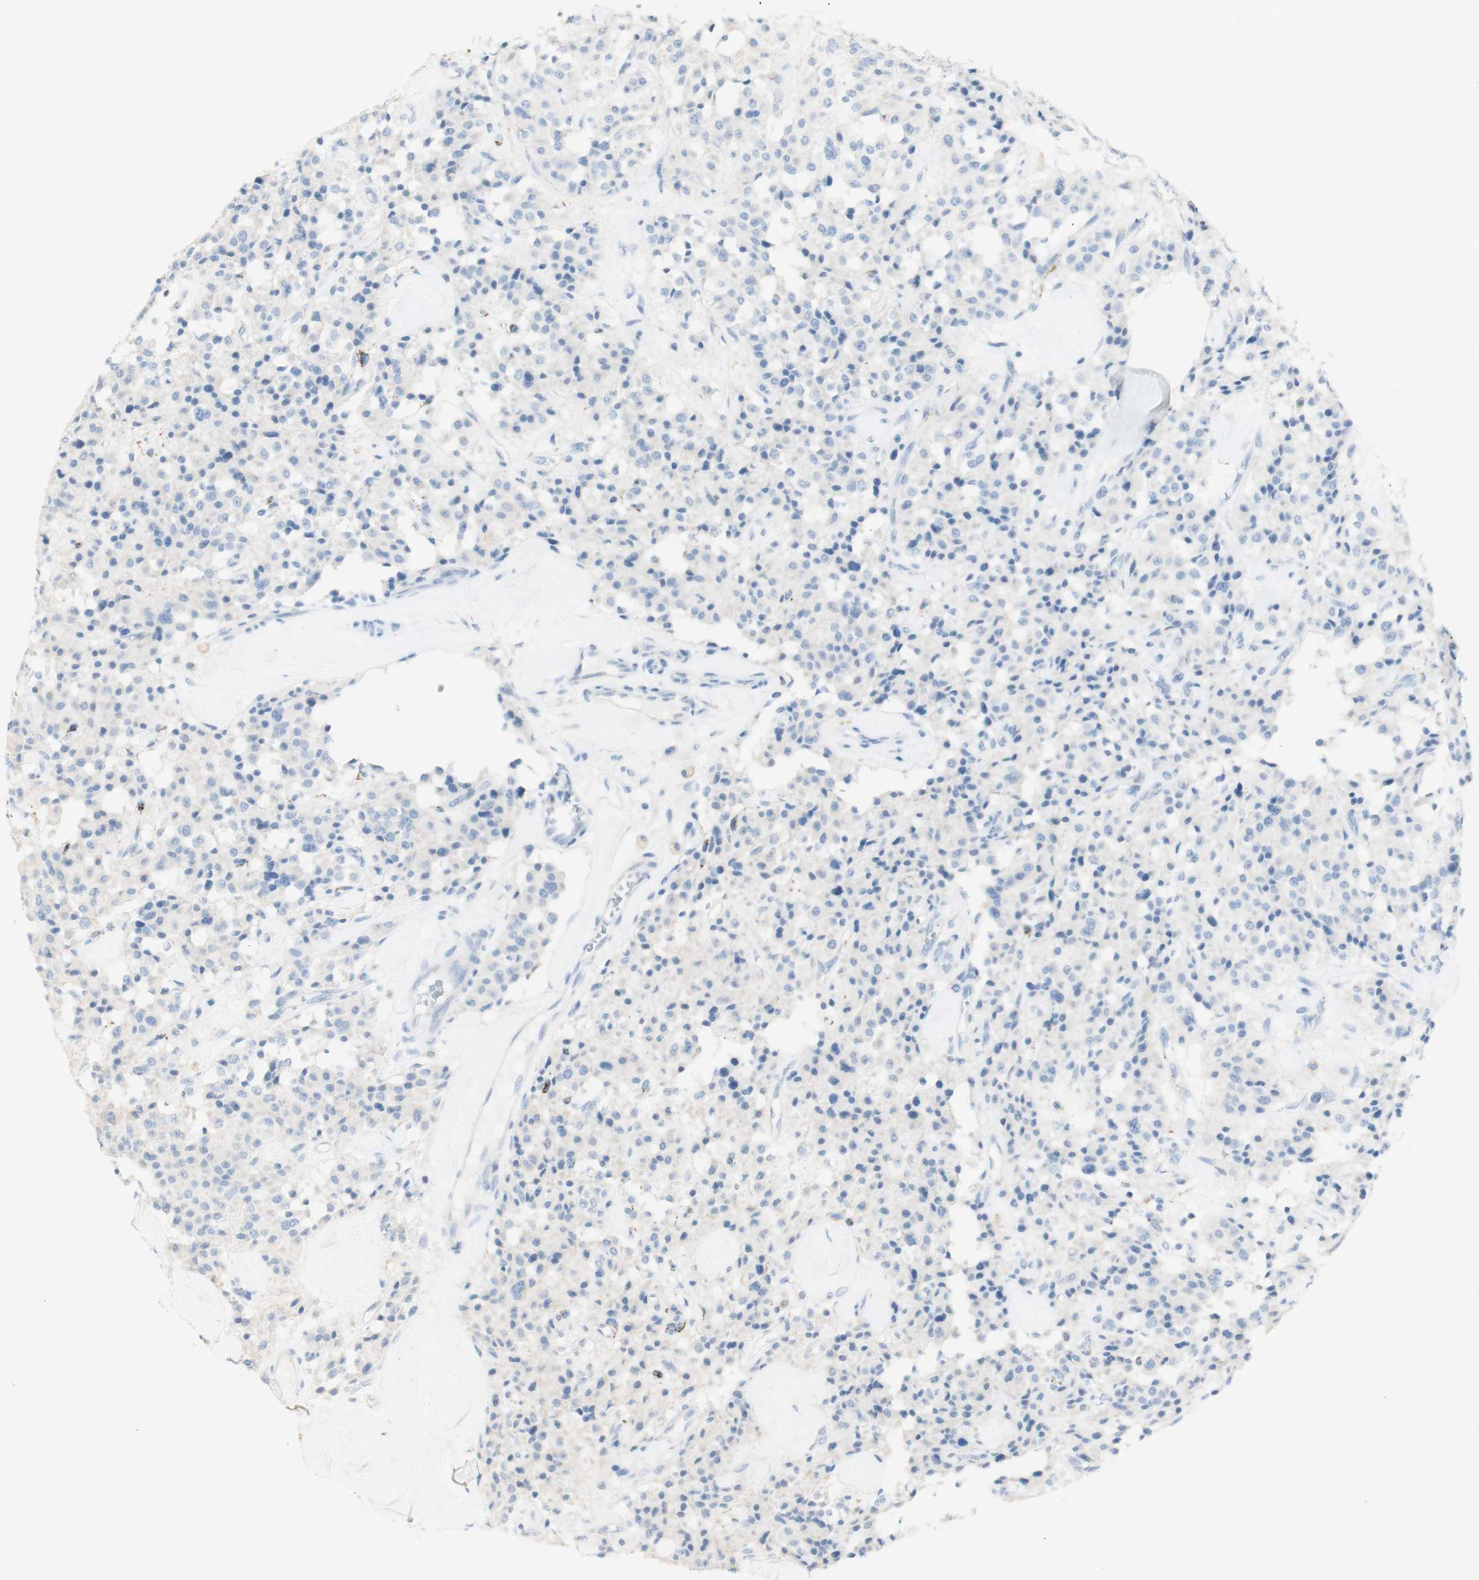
{"staining": {"intensity": "negative", "quantity": "none", "location": "none"}, "tissue": "carcinoid", "cell_type": "Tumor cells", "image_type": "cancer", "snomed": [{"axis": "morphology", "description": "Carcinoid, malignant, NOS"}, {"axis": "topography", "description": "Lung"}], "caption": "Immunohistochemistry (IHC) of human malignant carcinoid displays no staining in tumor cells.", "gene": "ART3", "patient": {"sex": "male", "age": 30}}